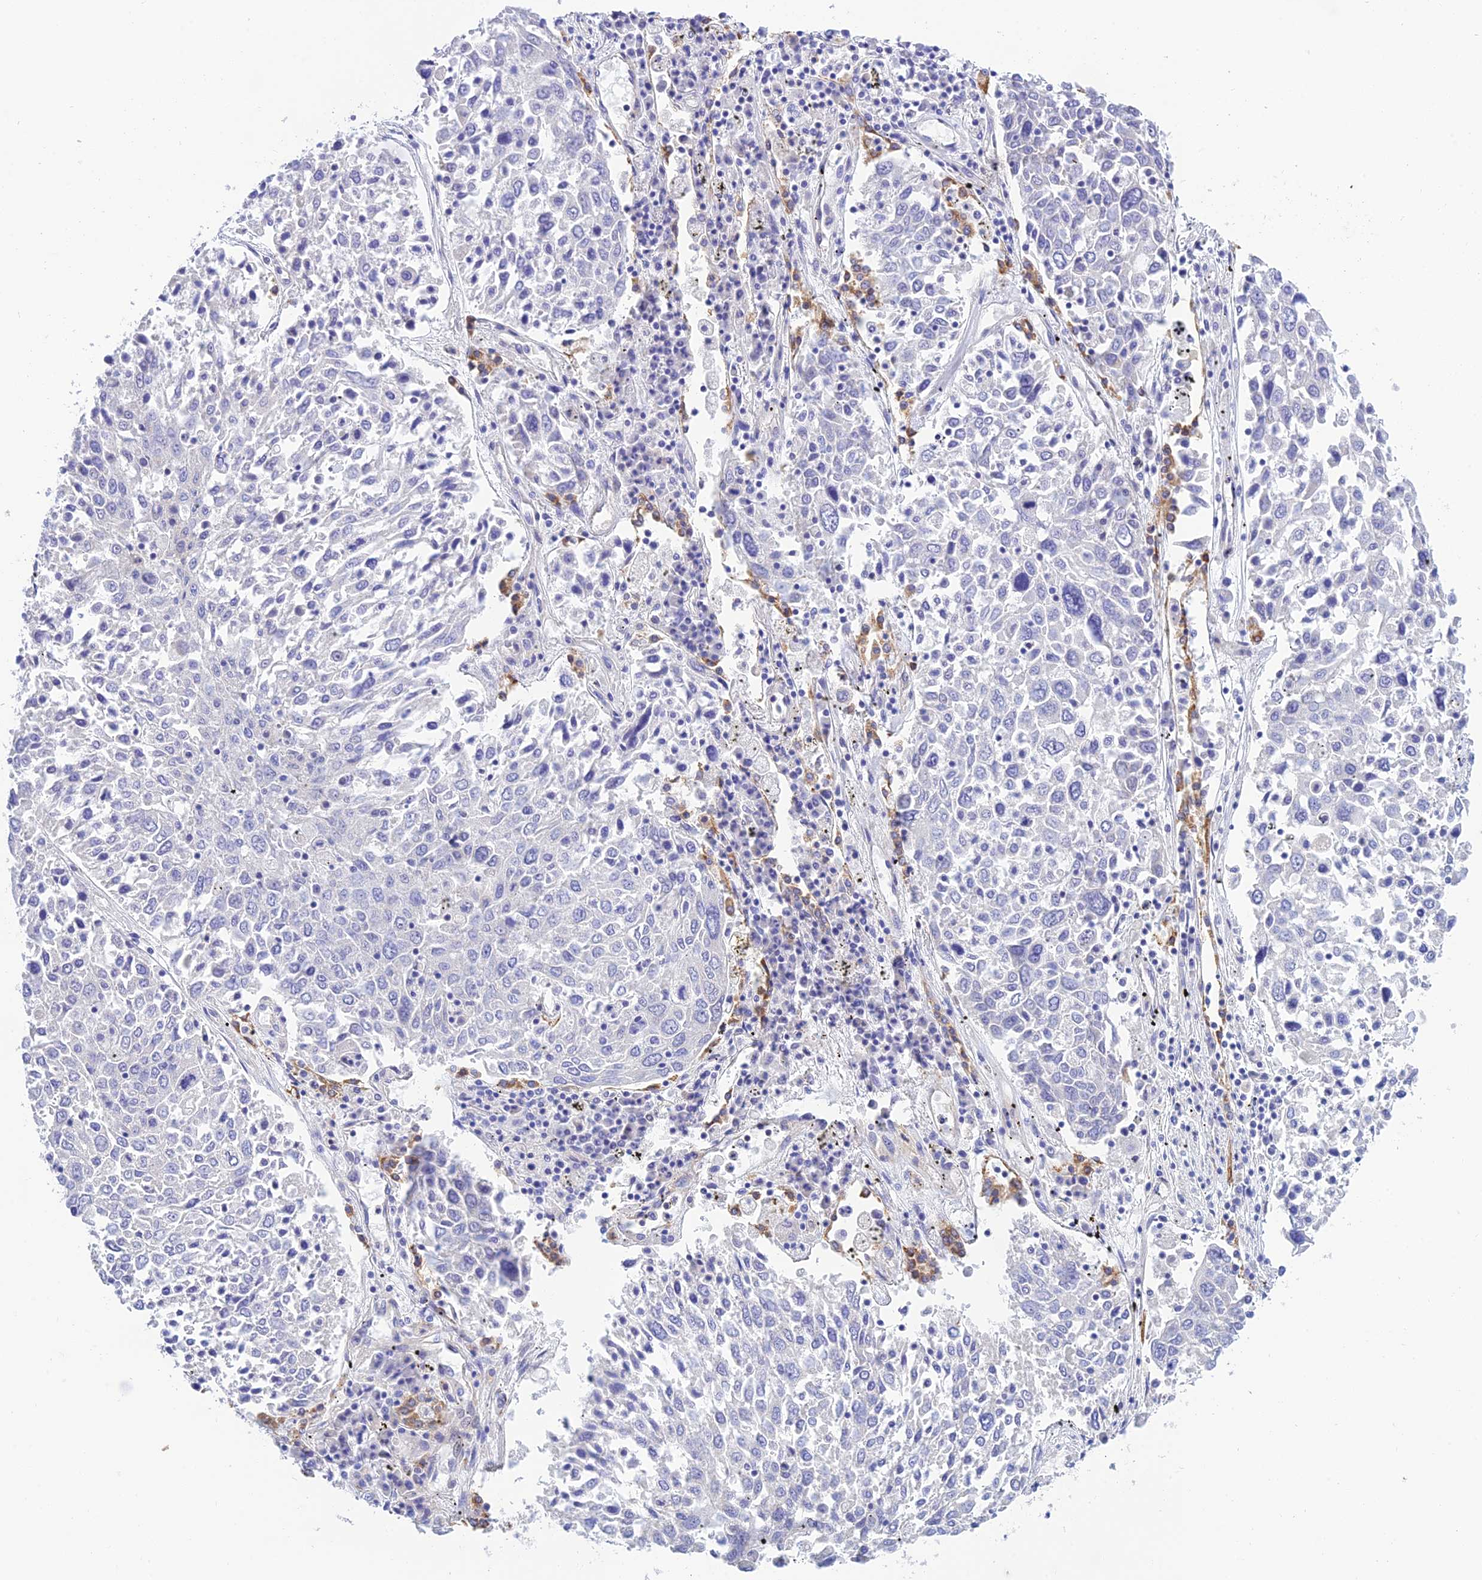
{"staining": {"intensity": "negative", "quantity": "none", "location": "none"}, "tissue": "lung cancer", "cell_type": "Tumor cells", "image_type": "cancer", "snomed": [{"axis": "morphology", "description": "Squamous cell carcinoma, NOS"}, {"axis": "topography", "description": "Lung"}], "caption": "Immunohistochemistry (IHC) histopathology image of lung cancer (squamous cell carcinoma) stained for a protein (brown), which reveals no staining in tumor cells.", "gene": "ZDHHC16", "patient": {"sex": "male", "age": 65}}